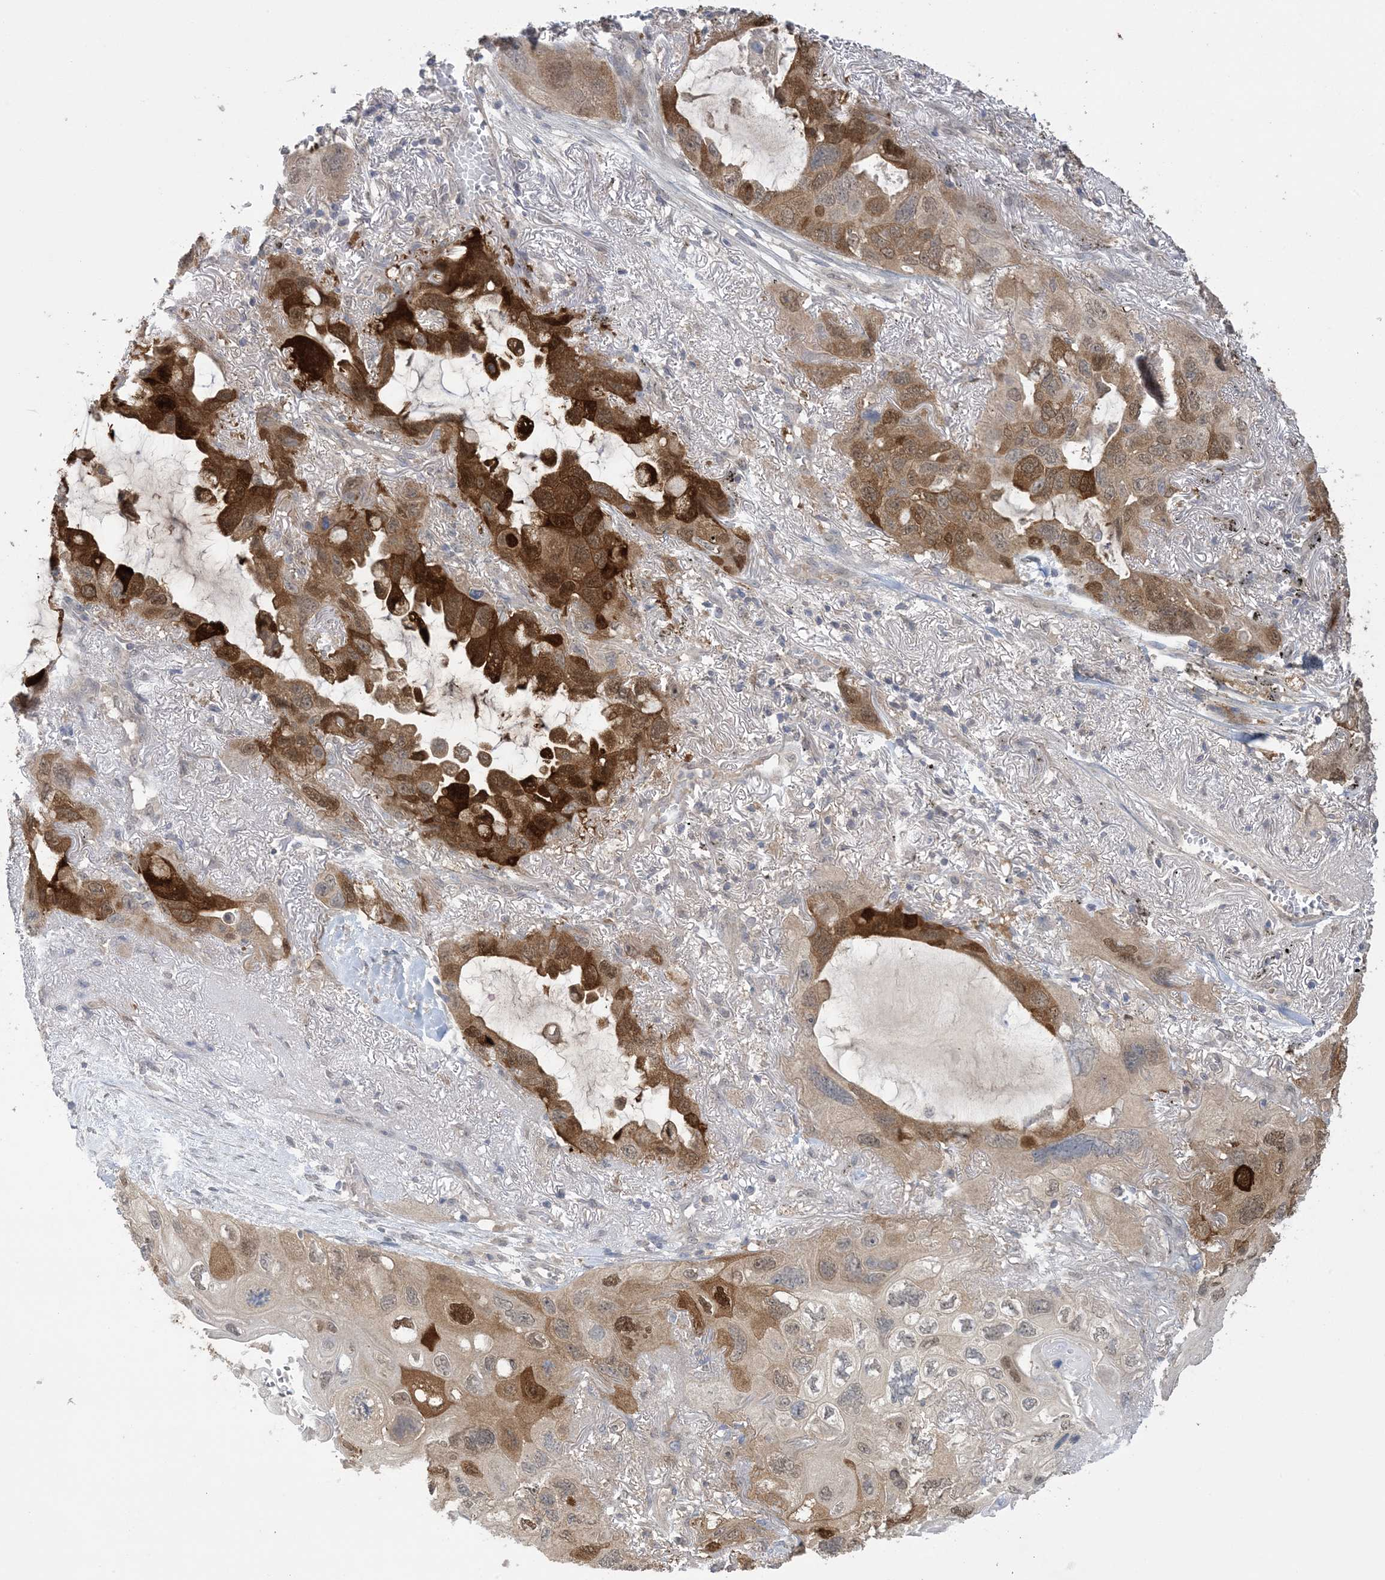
{"staining": {"intensity": "strong", "quantity": ">75%", "location": "cytoplasmic/membranous"}, "tissue": "lung cancer", "cell_type": "Tumor cells", "image_type": "cancer", "snomed": [{"axis": "morphology", "description": "Squamous cell carcinoma, NOS"}, {"axis": "topography", "description": "Lung"}], "caption": "Strong cytoplasmic/membranous staining for a protein is appreciated in about >75% of tumor cells of squamous cell carcinoma (lung) using immunohistochemistry.", "gene": "HMGCS1", "patient": {"sex": "female", "age": 73}}